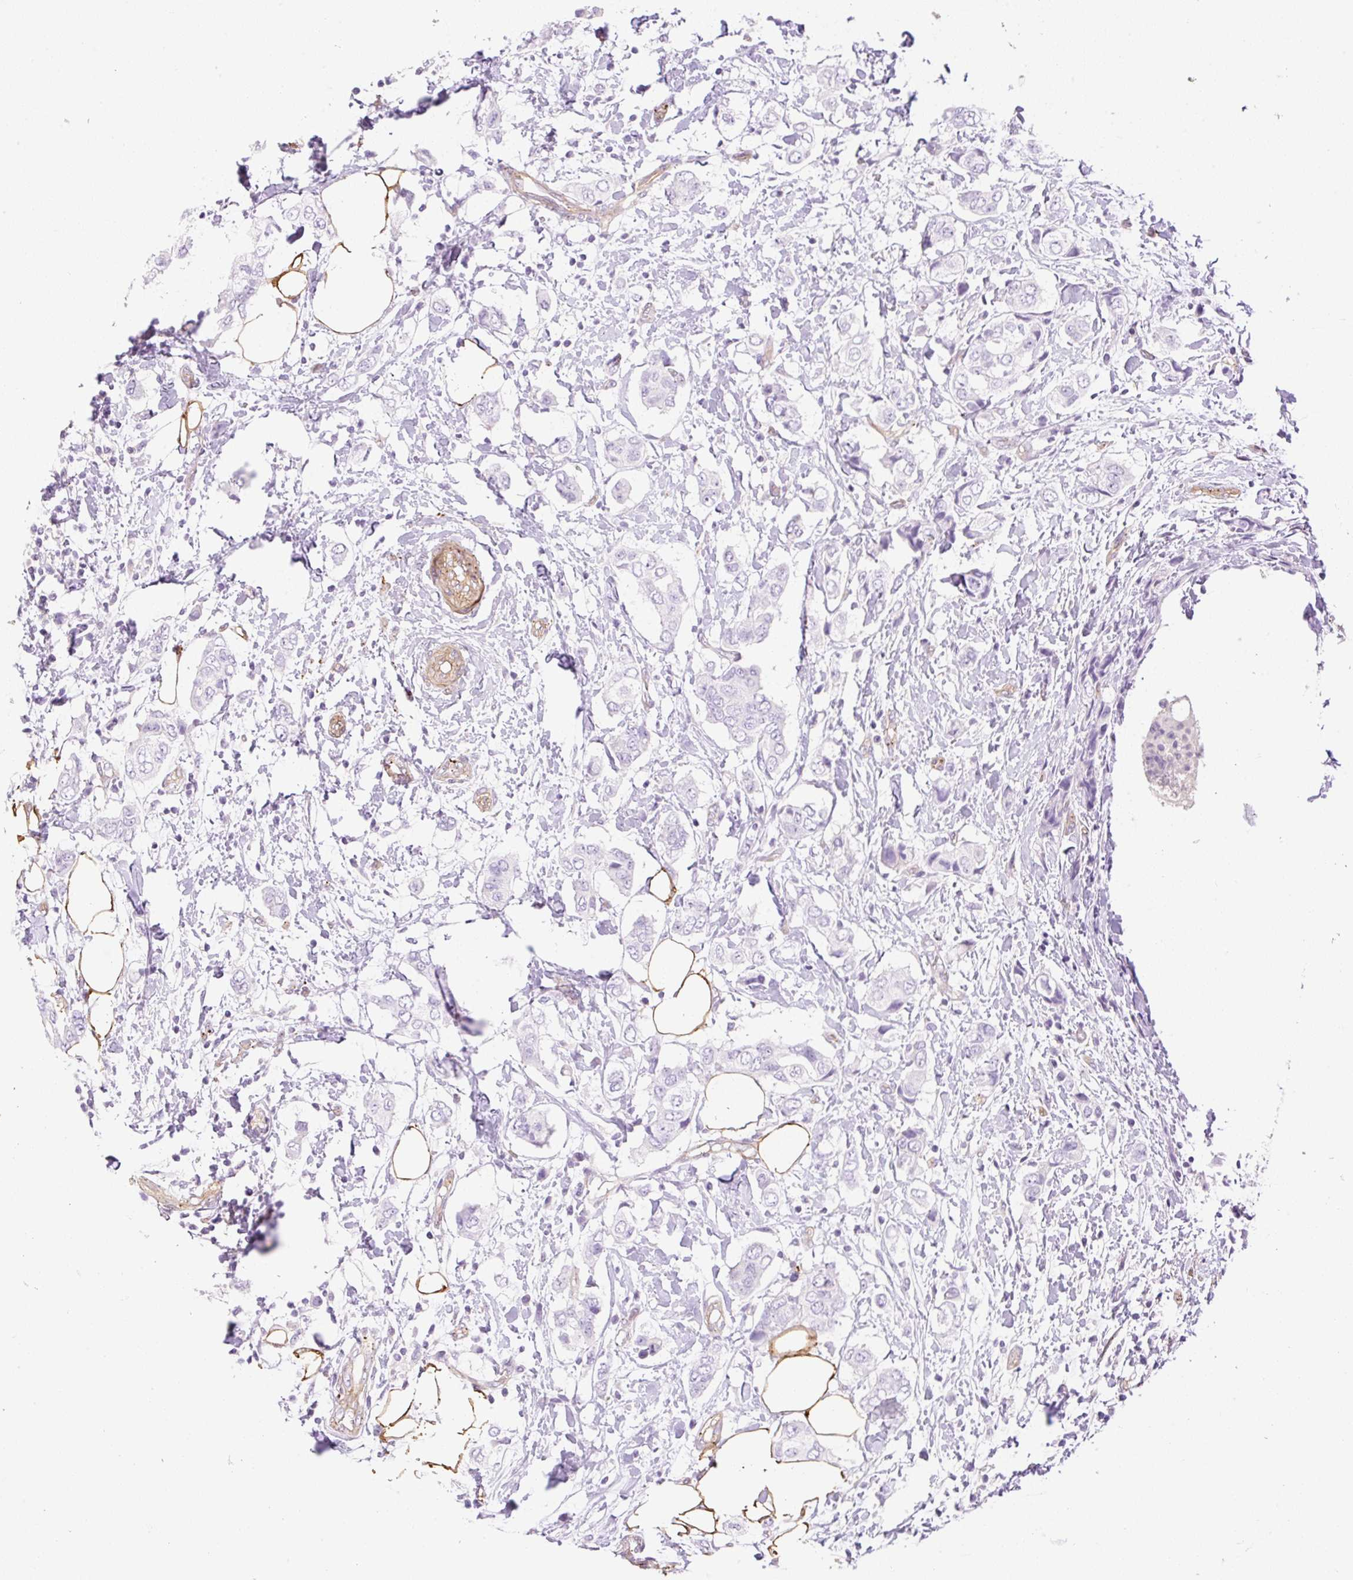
{"staining": {"intensity": "negative", "quantity": "none", "location": "none"}, "tissue": "breast cancer", "cell_type": "Tumor cells", "image_type": "cancer", "snomed": [{"axis": "morphology", "description": "Lobular carcinoma"}, {"axis": "topography", "description": "Breast"}], "caption": "Human breast cancer (lobular carcinoma) stained for a protein using IHC demonstrates no staining in tumor cells.", "gene": "EHD3", "patient": {"sex": "female", "age": 51}}